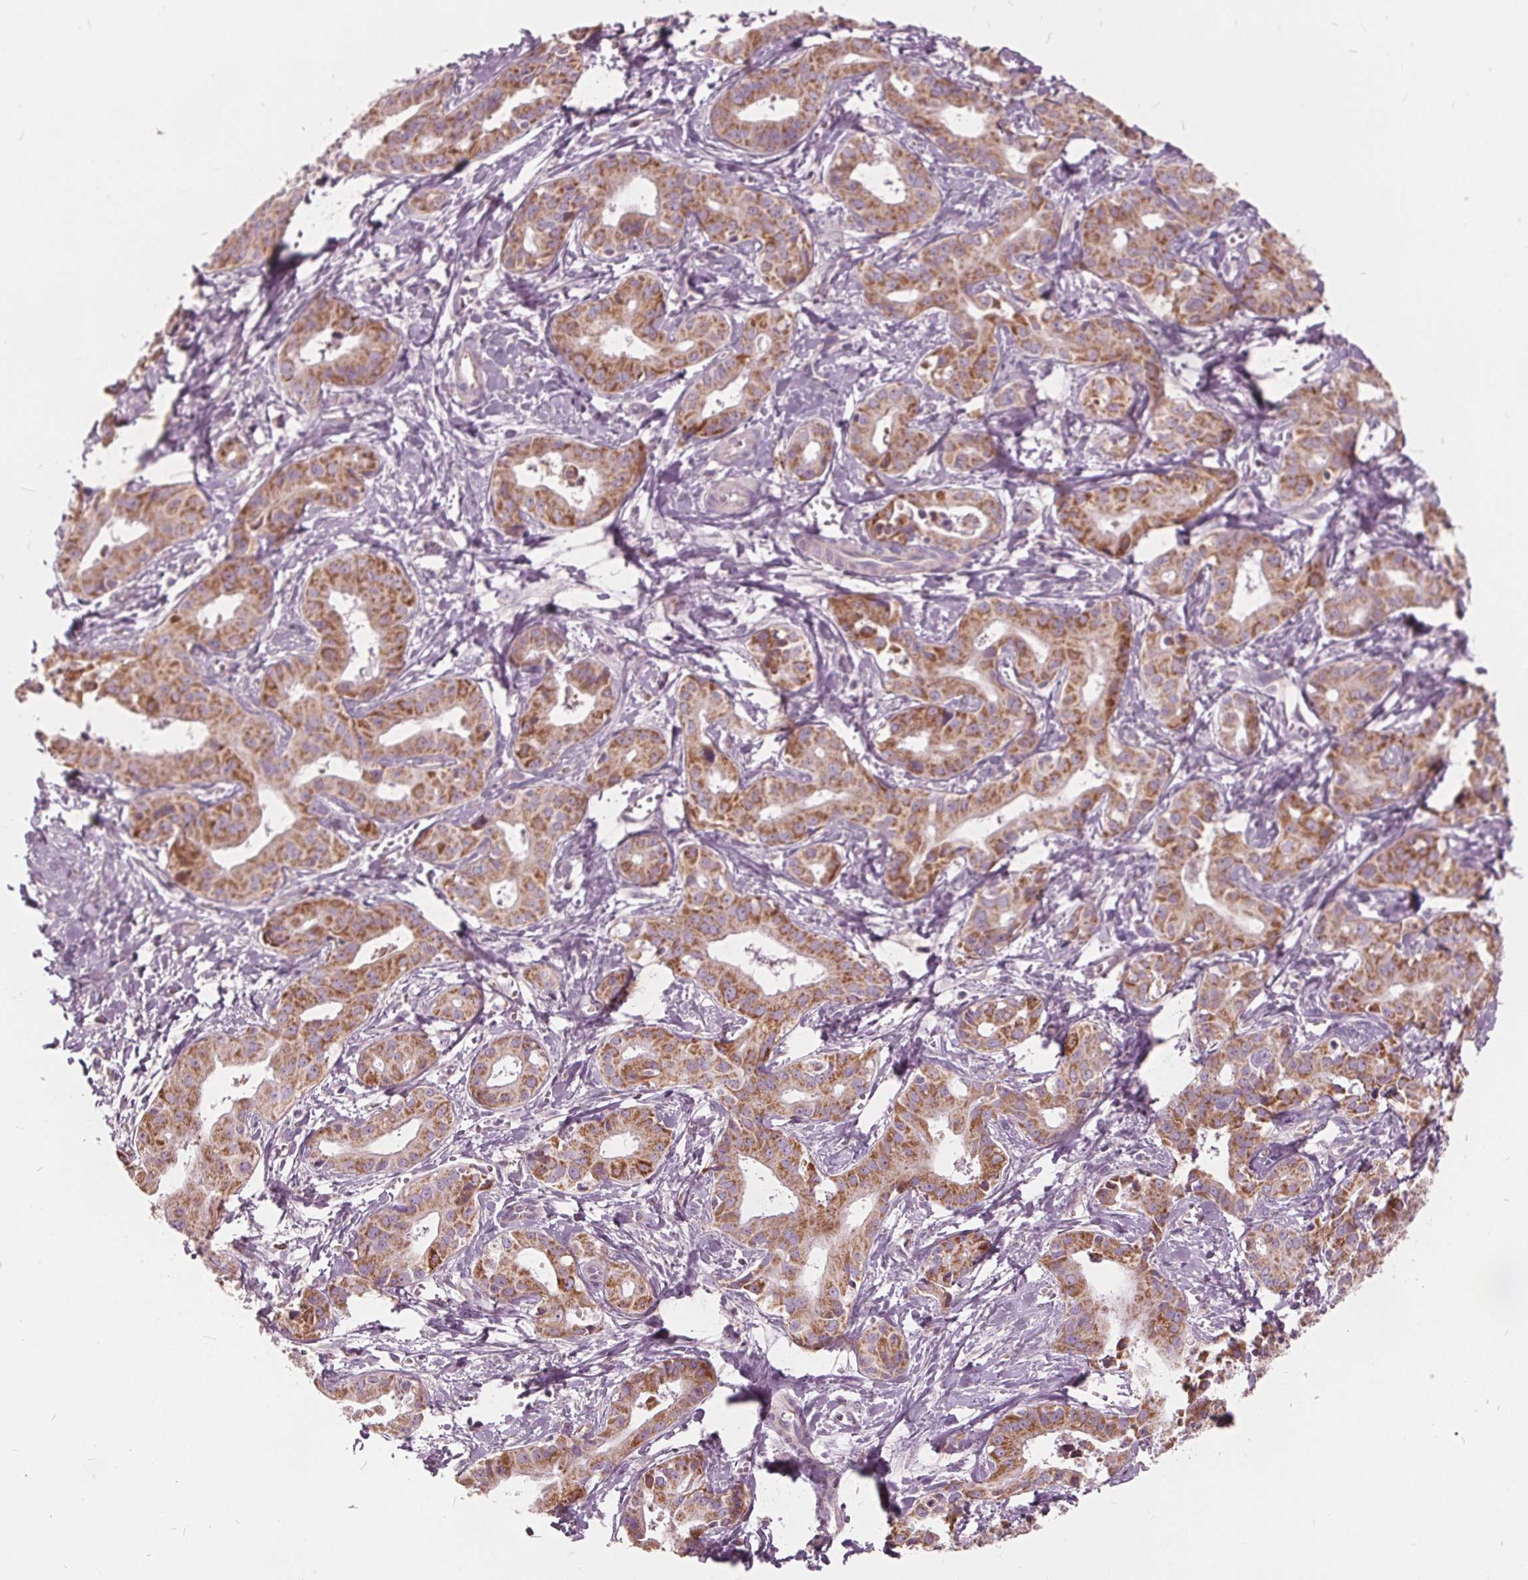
{"staining": {"intensity": "moderate", "quantity": ">75%", "location": "cytoplasmic/membranous"}, "tissue": "liver cancer", "cell_type": "Tumor cells", "image_type": "cancer", "snomed": [{"axis": "morphology", "description": "Cholangiocarcinoma"}, {"axis": "topography", "description": "Liver"}], "caption": "Immunohistochemistry (IHC) image of human liver cancer stained for a protein (brown), which shows medium levels of moderate cytoplasmic/membranous positivity in approximately >75% of tumor cells.", "gene": "ECI2", "patient": {"sex": "female", "age": 65}}